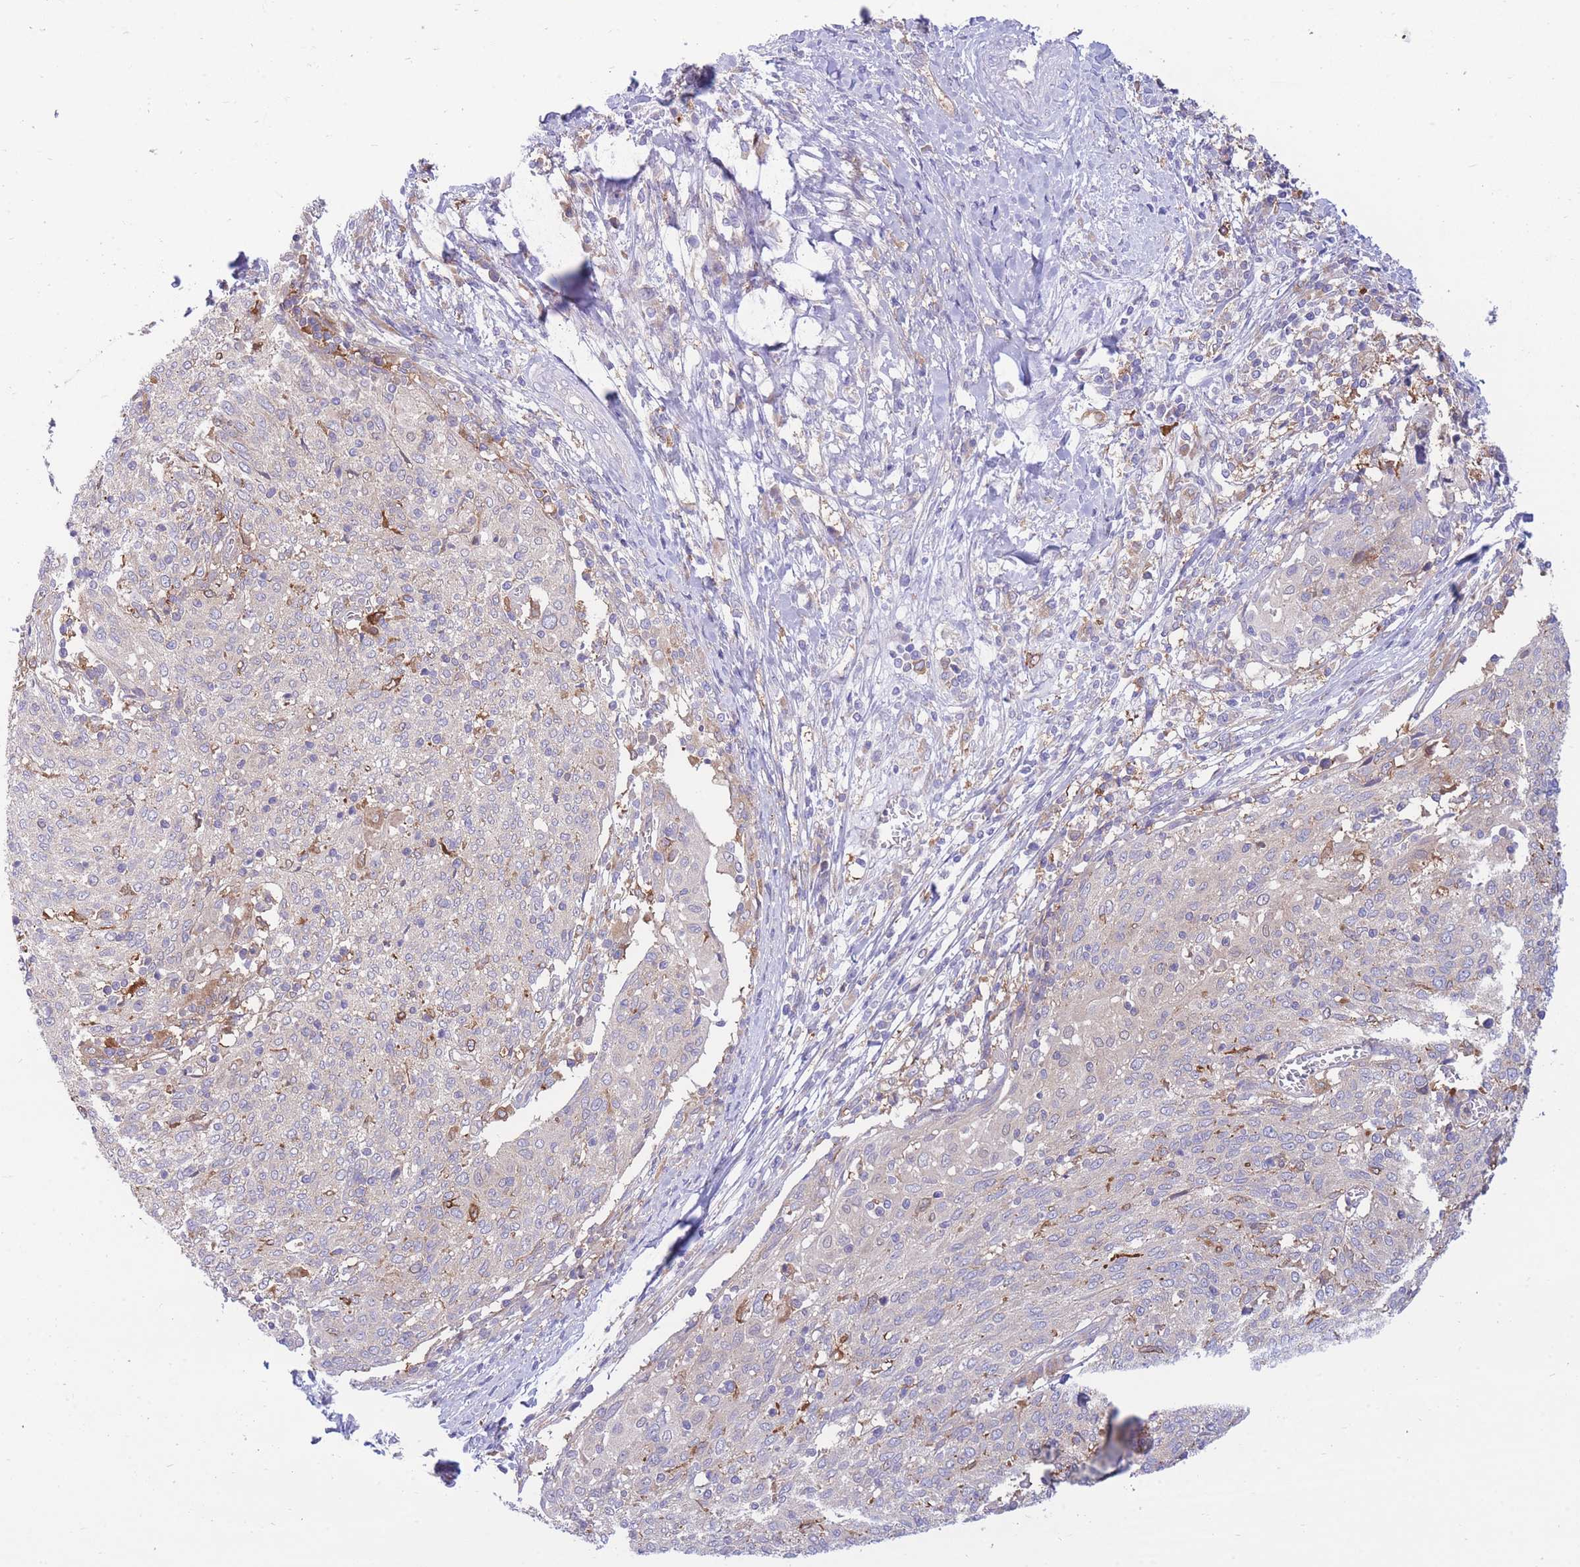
{"staining": {"intensity": "negative", "quantity": "none", "location": "none"}, "tissue": "cervical cancer", "cell_type": "Tumor cells", "image_type": "cancer", "snomed": [{"axis": "morphology", "description": "Squamous cell carcinoma, NOS"}, {"axis": "topography", "description": "Cervix"}], "caption": "Tumor cells are negative for protein expression in human cervical cancer.", "gene": "NAMPT", "patient": {"sex": "female", "age": 52}}